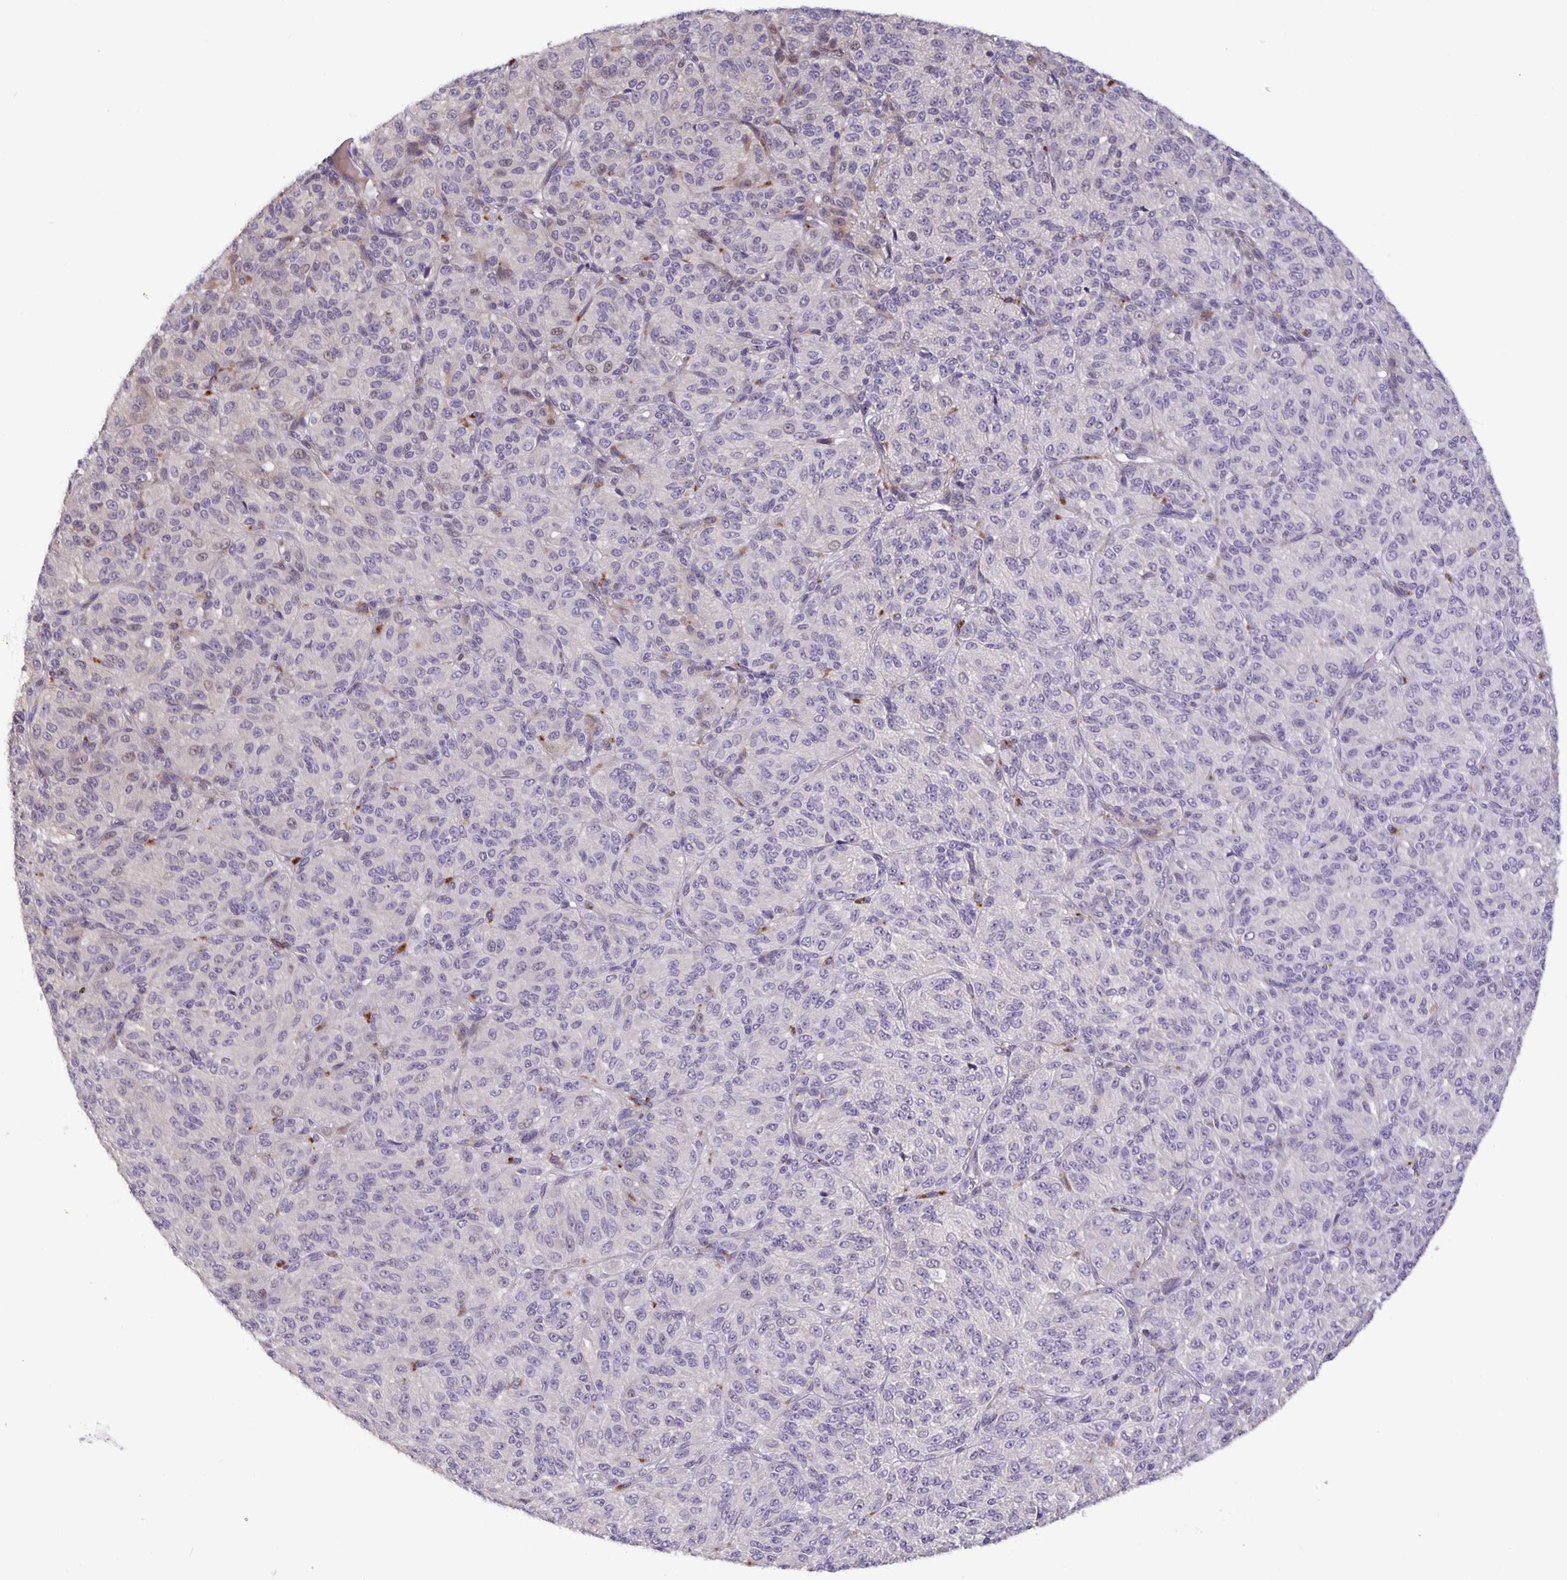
{"staining": {"intensity": "negative", "quantity": "none", "location": "none"}, "tissue": "melanoma", "cell_type": "Tumor cells", "image_type": "cancer", "snomed": [{"axis": "morphology", "description": "Malignant melanoma, Metastatic site"}, {"axis": "topography", "description": "Brain"}], "caption": "Immunohistochemistry image of human melanoma stained for a protein (brown), which reveals no expression in tumor cells.", "gene": "EML6", "patient": {"sex": "female", "age": 56}}